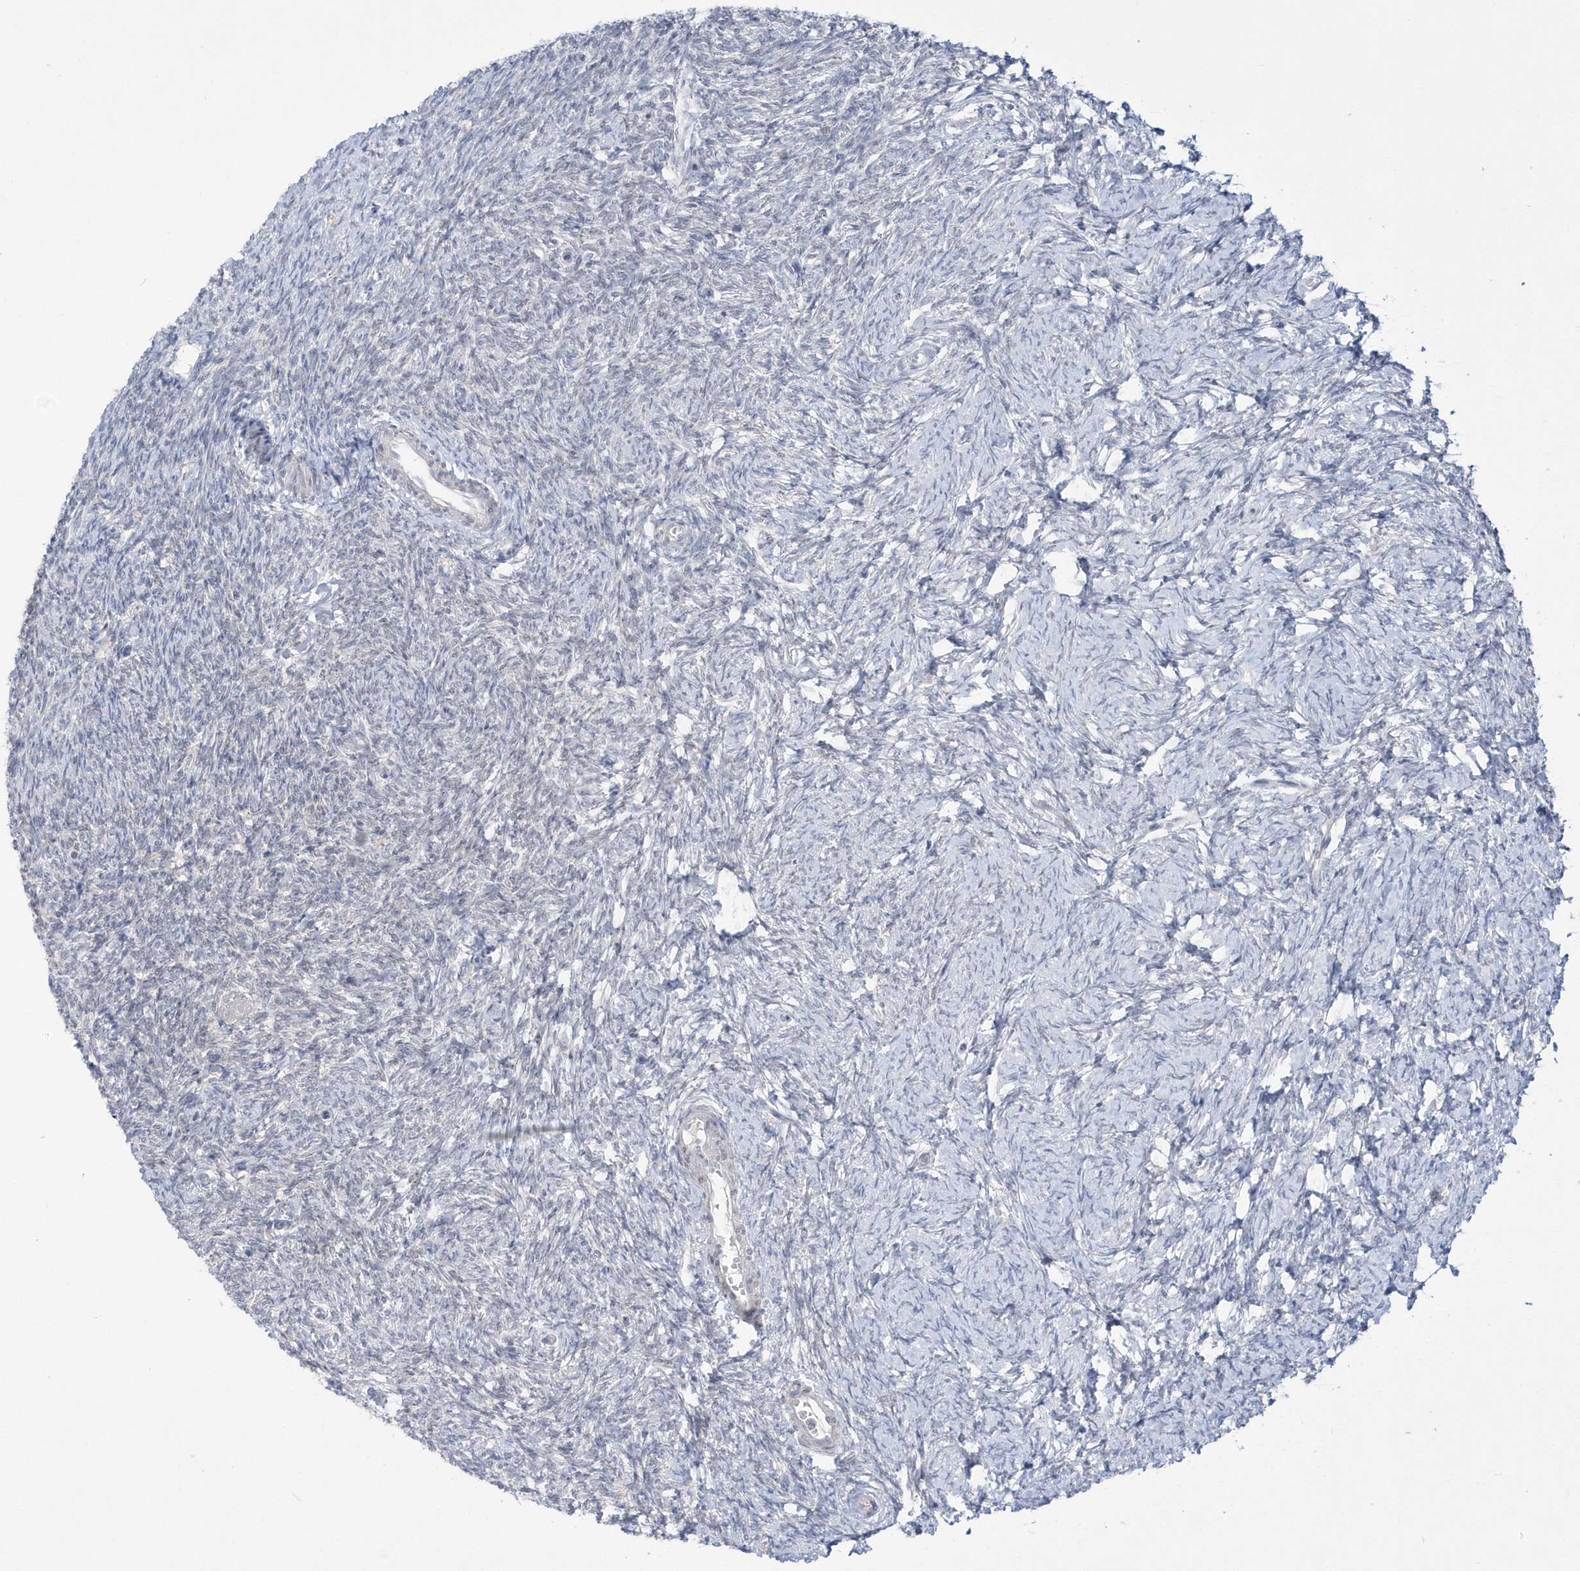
{"staining": {"intensity": "negative", "quantity": "none", "location": "none"}, "tissue": "ovary", "cell_type": "Follicle cells", "image_type": "normal", "snomed": [{"axis": "morphology", "description": "Normal tissue, NOS"}, {"axis": "morphology", "description": "Cyst, NOS"}, {"axis": "topography", "description": "Ovary"}], "caption": "Unremarkable ovary was stained to show a protein in brown. There is no significant staining in follicle cells.", "gene": "PCBD1", "patient": {"sex": "female", "age": 33}}